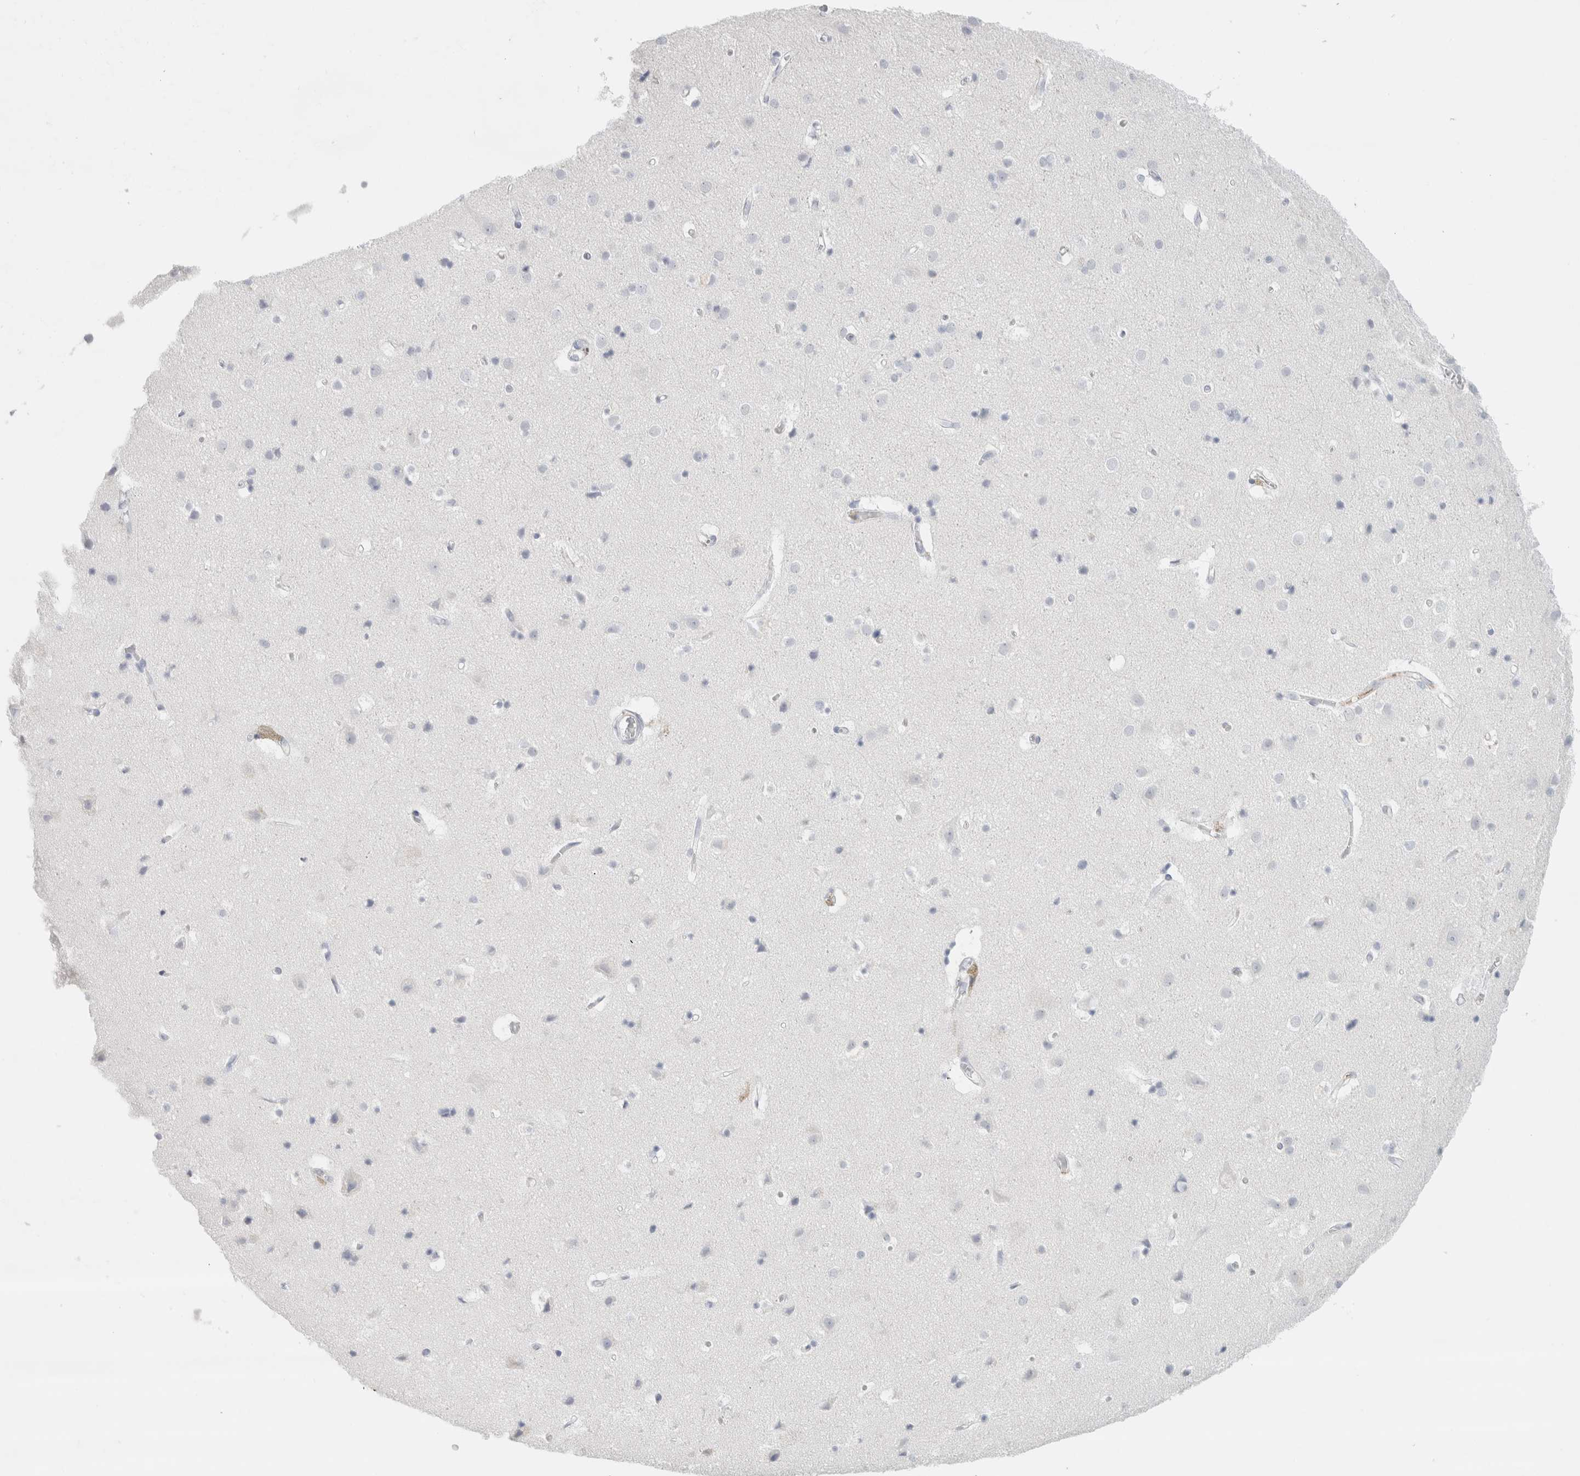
{"staining": {"intensity": "negative", "quantity": "none", "location": "none"}, "tissue": "cerebral cortex", "cell_type": "Endothelial cells", "image_type": "normal", "snomed": [{"axis": "morphology", "description": "Normal tissue, NOS"}, {"axis": "topography", "description": "Cerebral cortex"}], "caption": "Human cerebral cortex stained for a protein using immunohistochemistry (IHC) exhibits no staining in endothelial cells.", "gene": "IL6", "patient": {"sex": "male", "age": 54}}